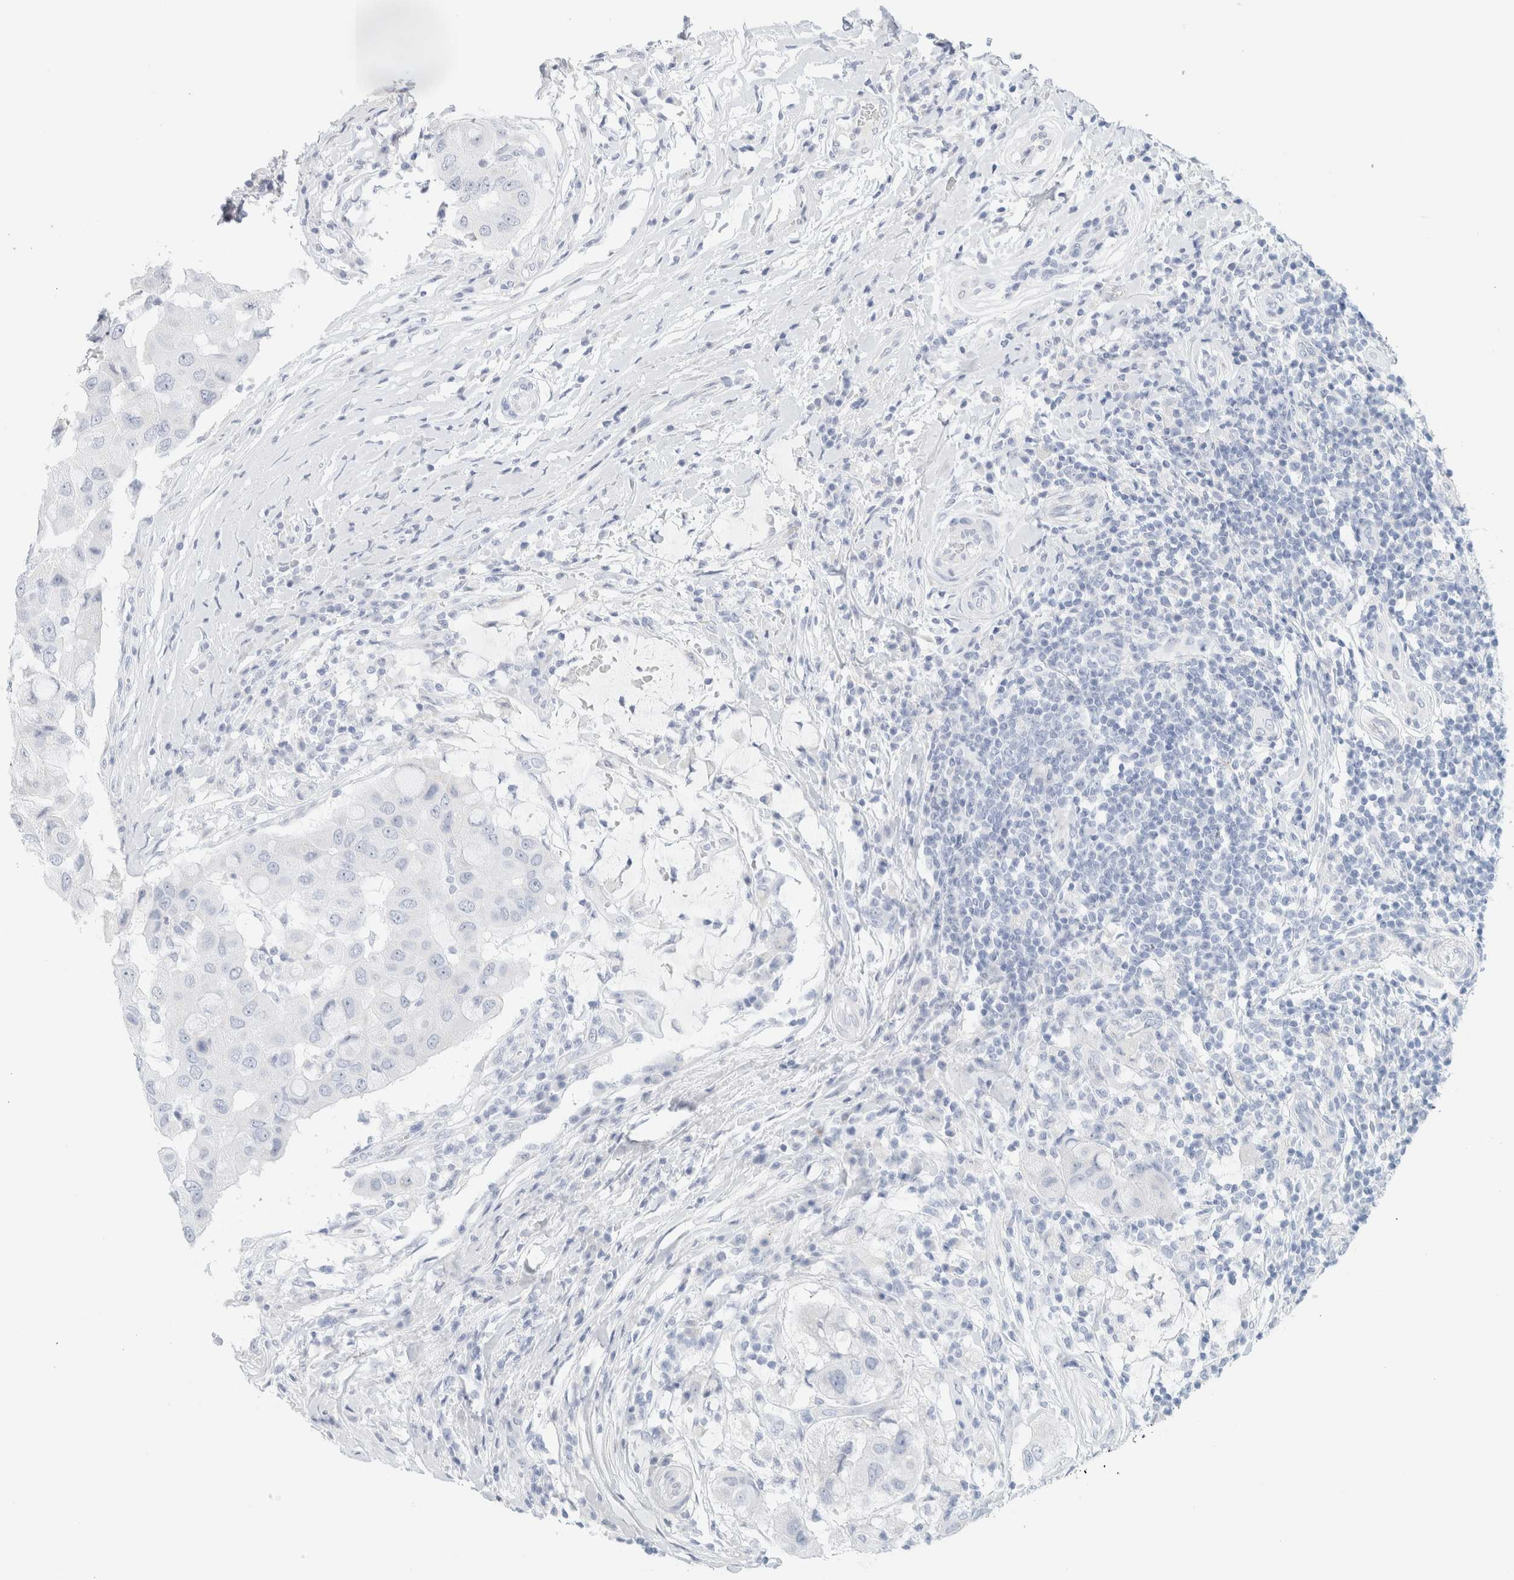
{"staining": {"intensity": "negative", "quantity": "none", "location": "none"}, "tissue": "breast cancer", "cell_type": "Tumor cells", "image_type": "cancer", "snomed": [{"axis": "morphology", "description": "Duct carcinoma"}, {"axis": "topography", "description": "Breast"}], "caption": "Image shows no protein positivity in tumor cells of breast cancer tissue.", "gene": "HEXD", "patient": {"sex": "female", "age": 27}}